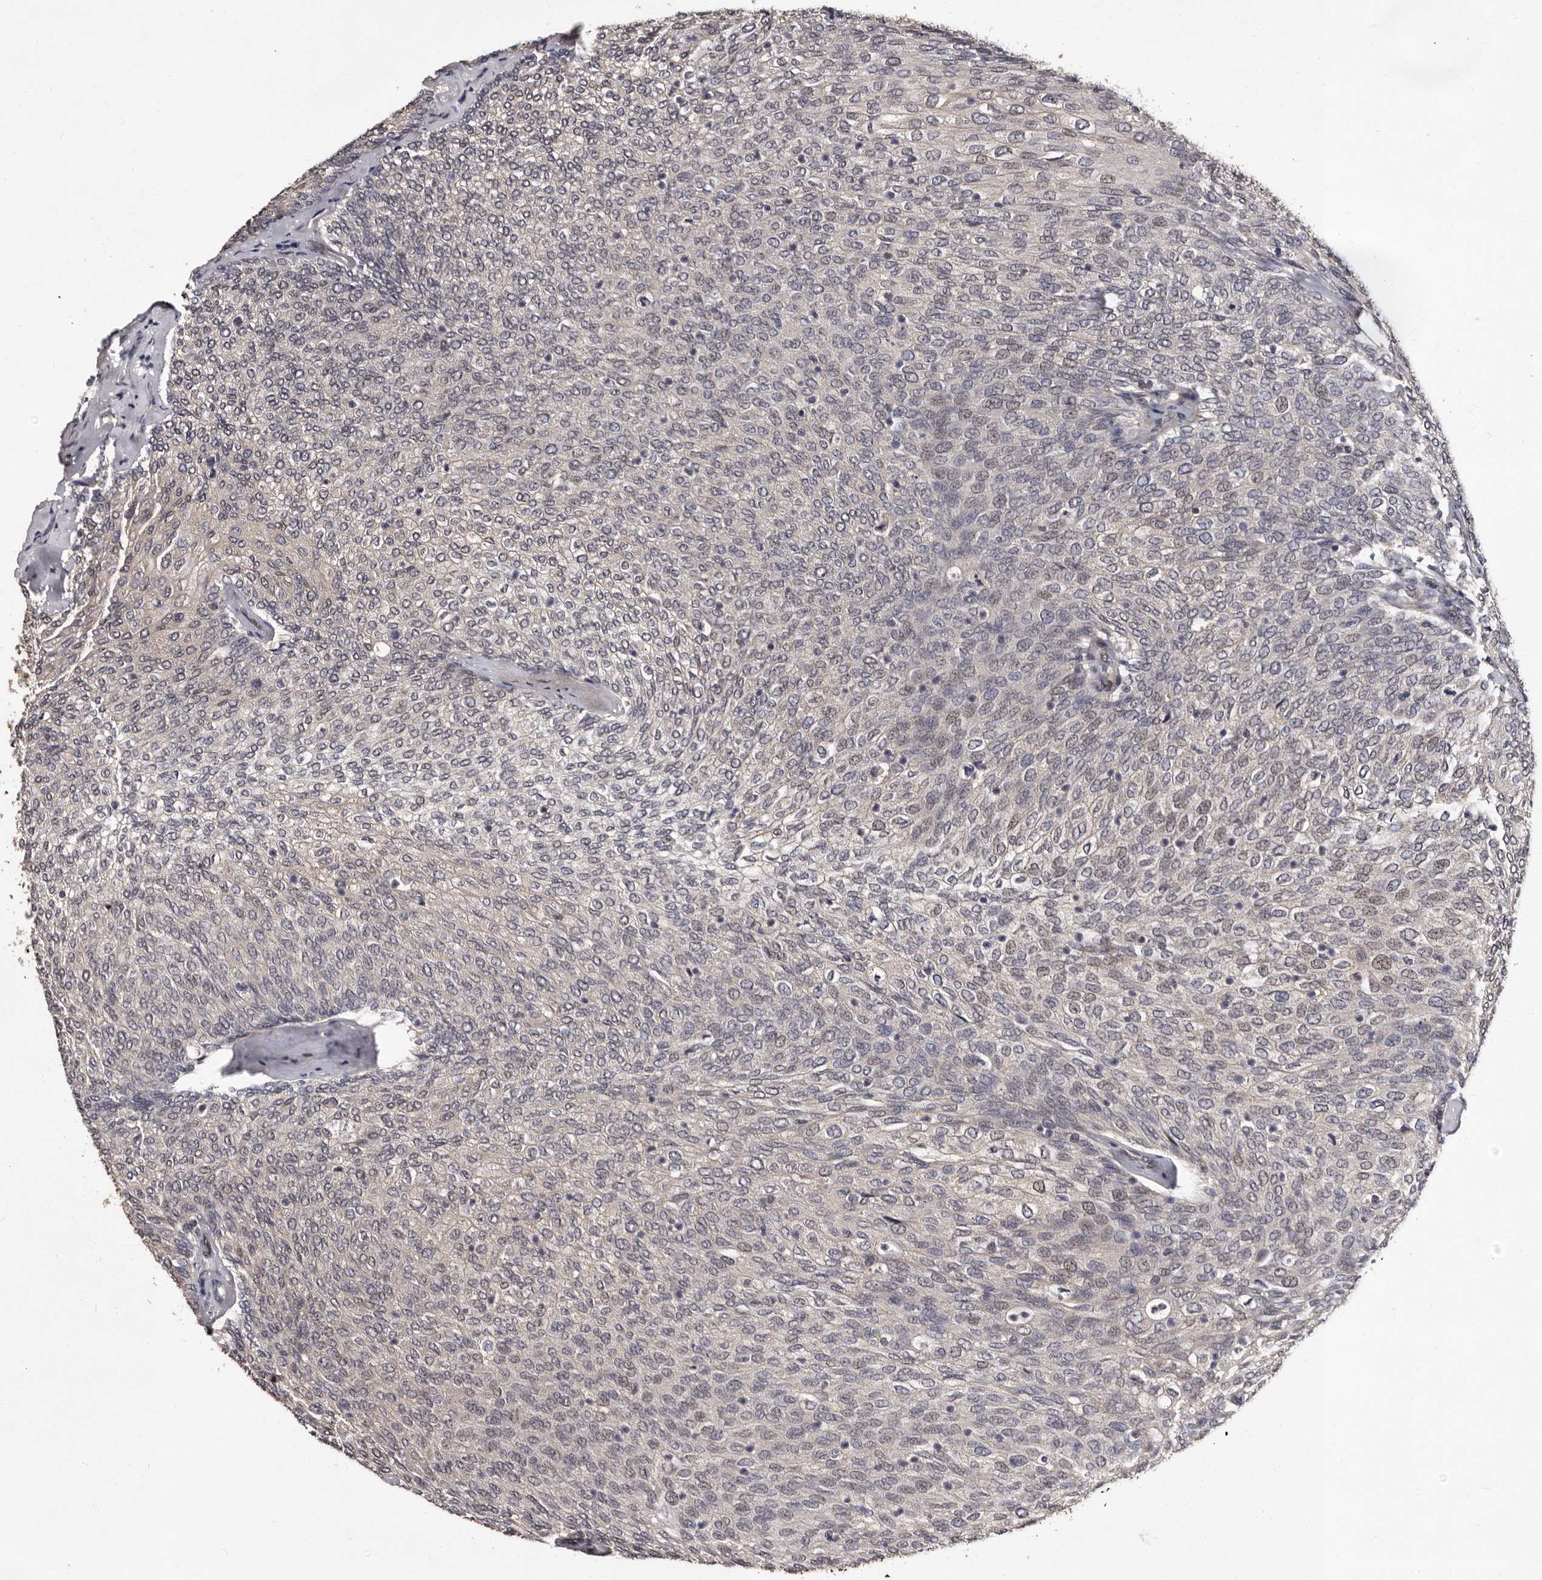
{"staining": {"intensity": "negative", "quantity": "none", "location": "none"}, "tissue": "urothelial cancer", "cell_type": "Tumor cells", "image_type": "cancer", "snomed": [{"axis": "morphology", "description": "Urothelial carcinoma, Low grade"}, {"axis": "topography", "description": "Urinary bladder"}], "caption": "Urothelial cancer was stained to show a protein in brown. There is no significant positivity in tumor cells.", "gene": "MKRN3", "patient": {"sex": "female", "age": 79}}